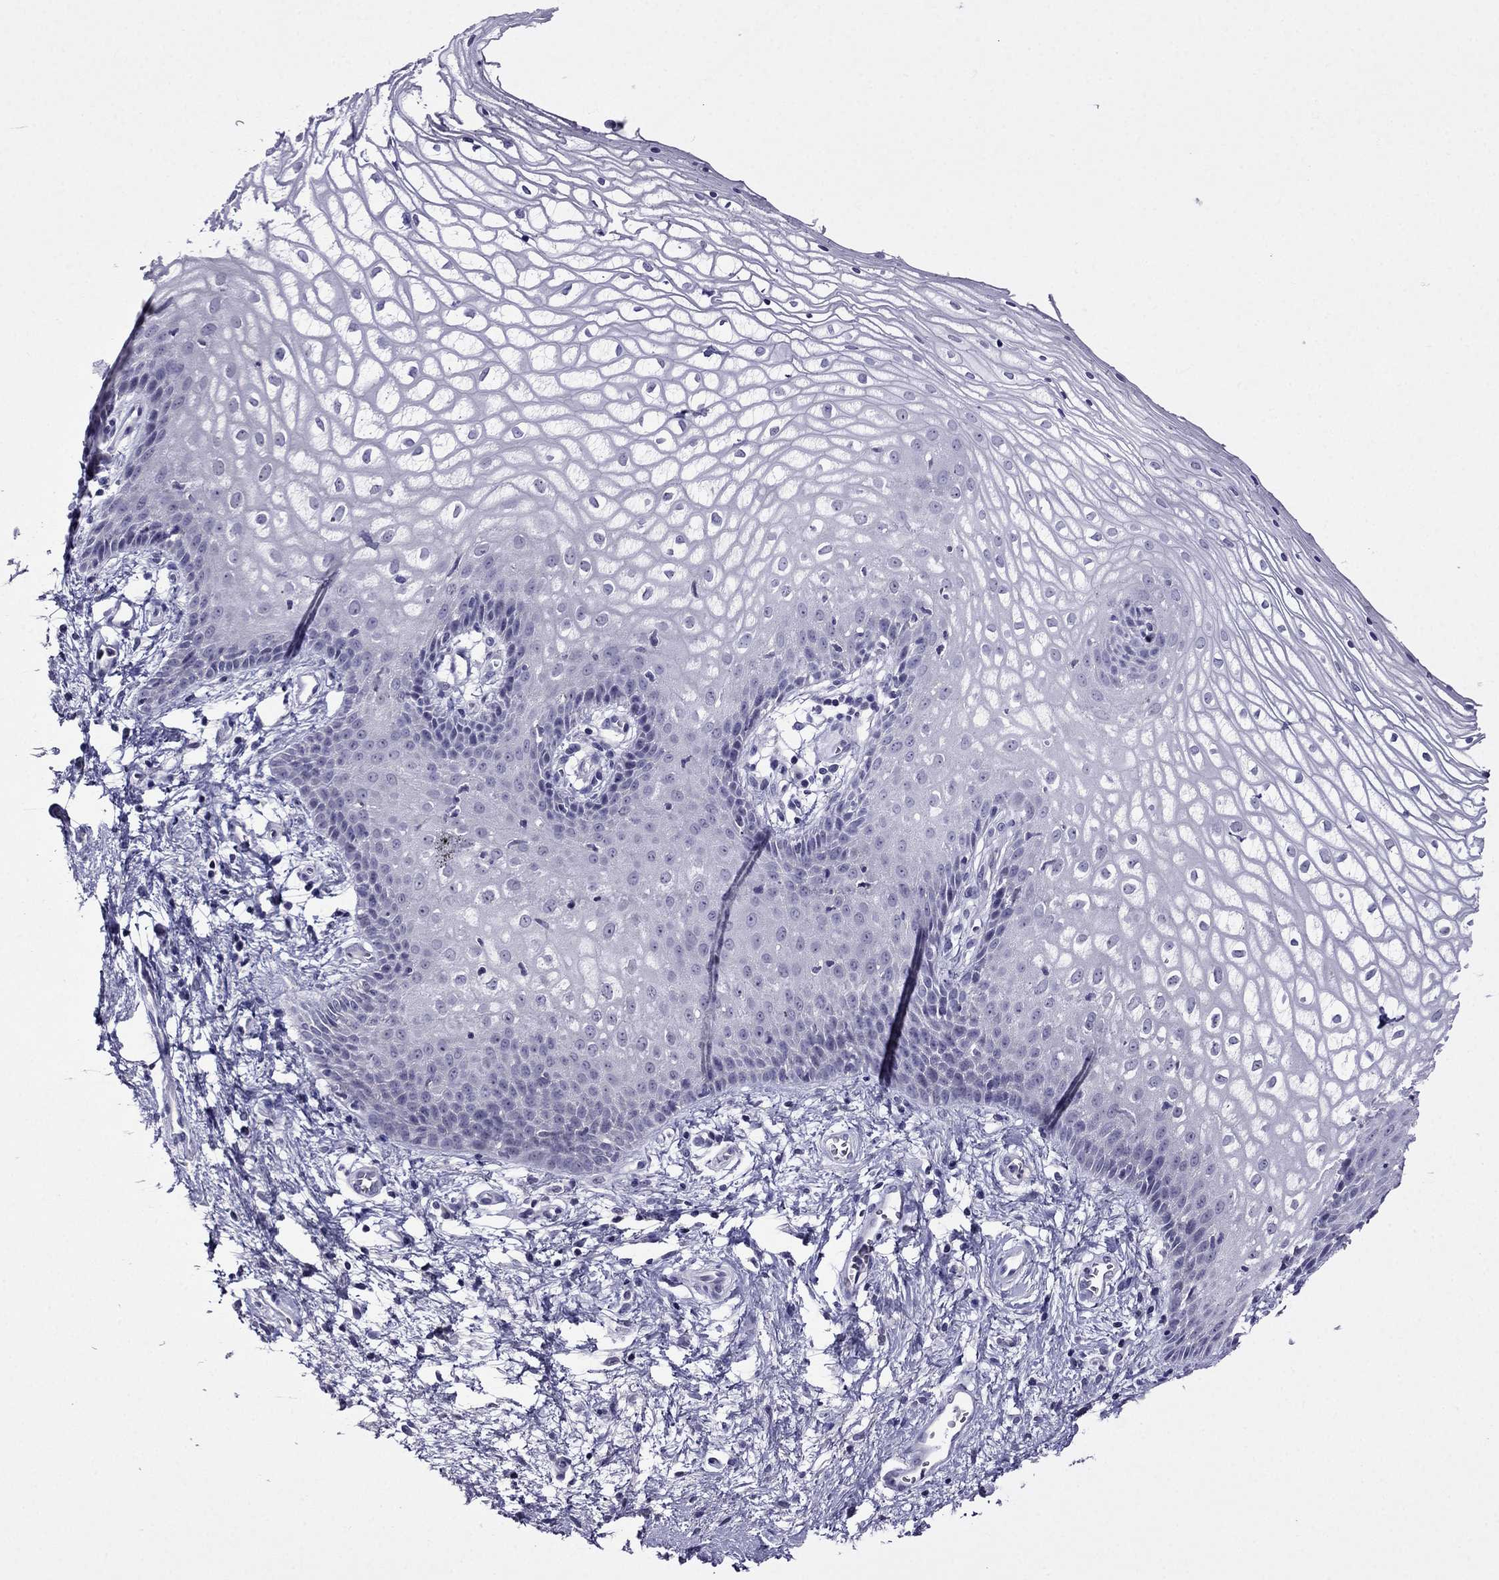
{"staining": {"intensity": "negative", "quantity": "none", "location": "none"}, "tissue": "vagina", "cell_type": "Squamous epithelial cells", "image_type": "normal", "snomed": [{"axis": "morphology", "description": "Normal tissue, NOS"}, {"axis": "topography", "description": "Vagina"}], "caption": "Immunohistochemical staining of unremarkable human vagina displays no significant positivity in squamous epithelial cells. The staining is performed using DAB (3,3'-diaminobenzidine) brown chromogen with nuclei counter-stained in using hematoxylin.", "gene": "SPTBN4", "patient": {"sex": "female", "age": 34}}